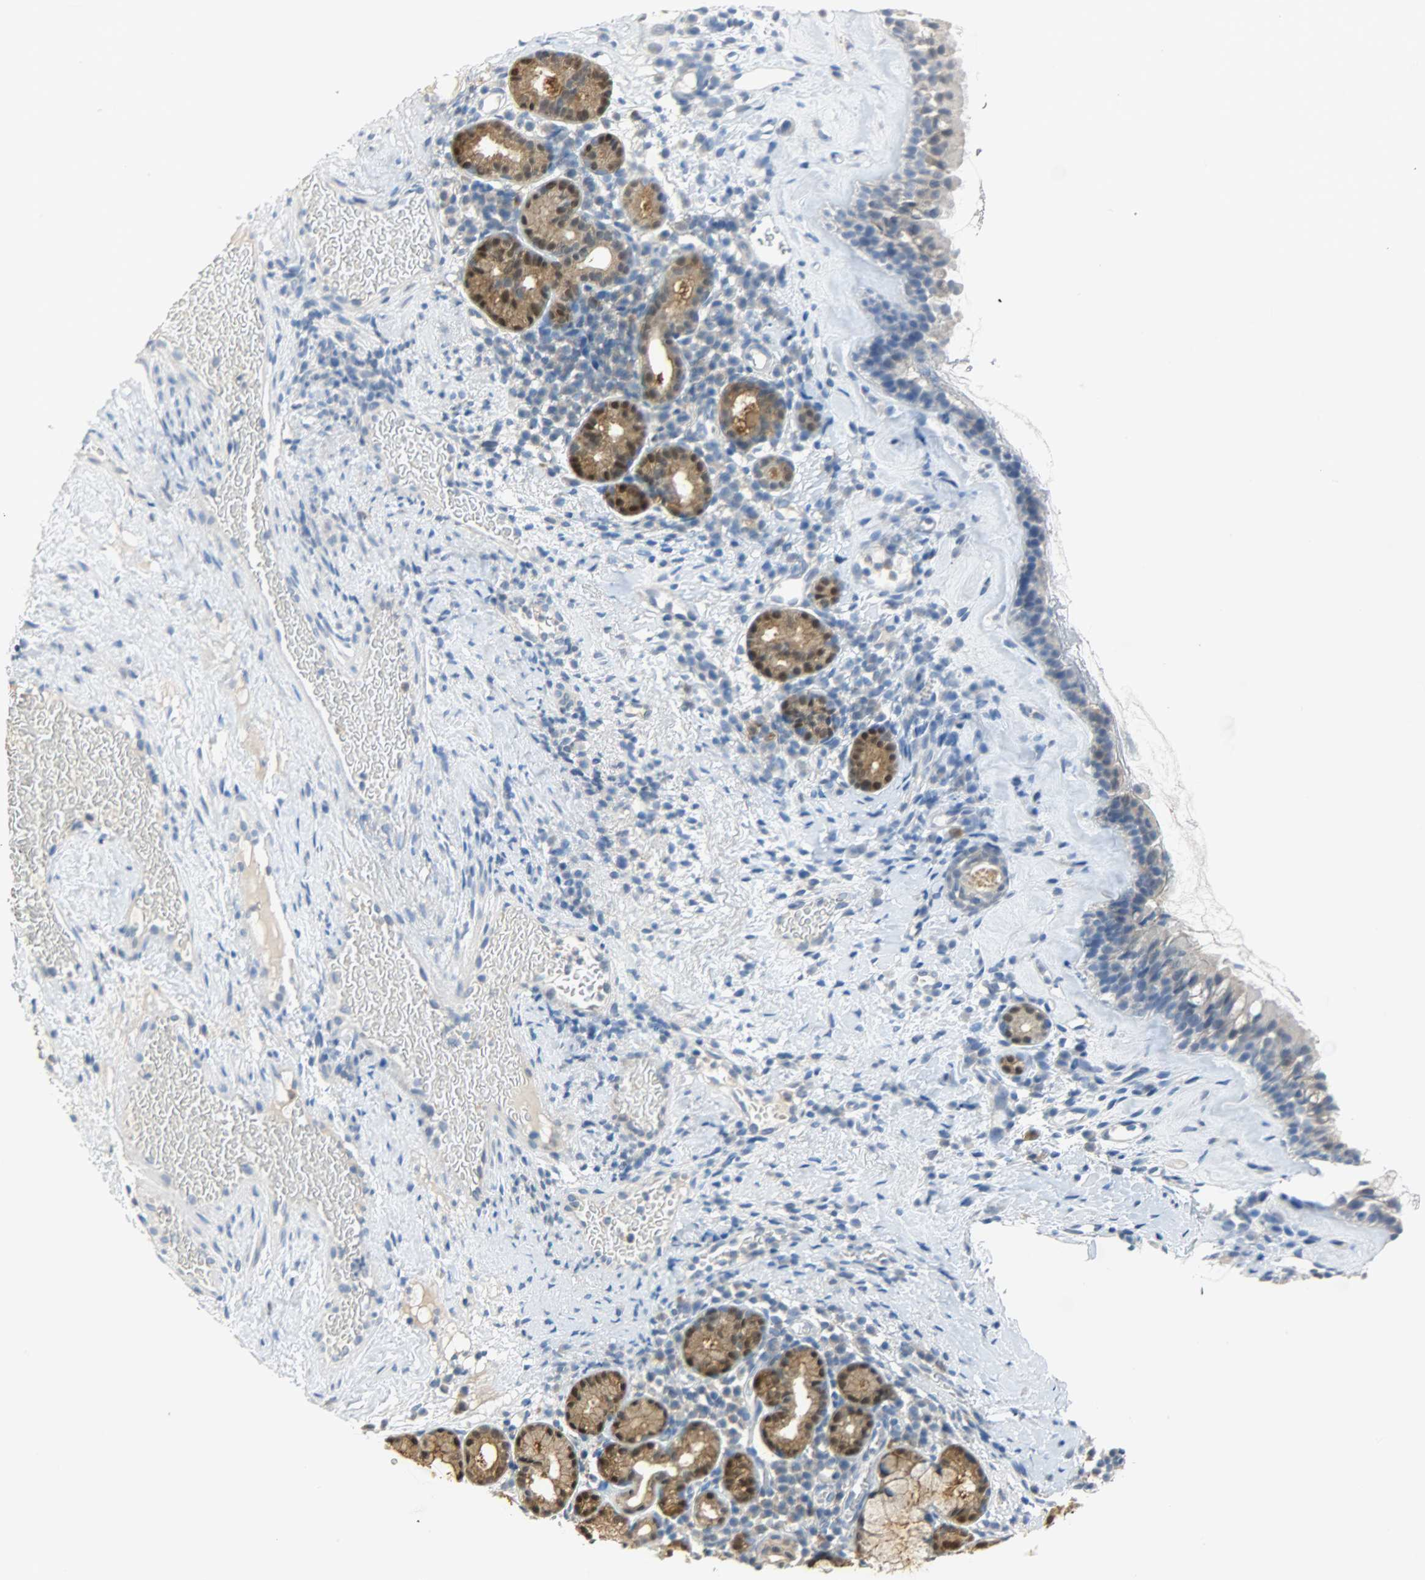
{"staining": {"intensity": "weak", "quantity": "25%-75%", "location": "cytoplasmic/membranous,nuclear"}, "tissue": "nasopharynx", "cell_type": "Respiratory epithelial cells", "image_type": "normal", "snomed": [{"axis": "morphology", "description": "Normal tissue, NOS"}, {"axis": "morphology", "description": "Inflammation, NOS"}, {"axis": "topography", "description": "Nasopharynx"}], "caption": "Weak cytoplasmic/membranous,nuclear protein staining is present in approximately 25%-75% of respiratory epithelial cells in nasopharynx.", "gene": "EIF4EBP1", "patient": {"sex": "female", "age": 55}}